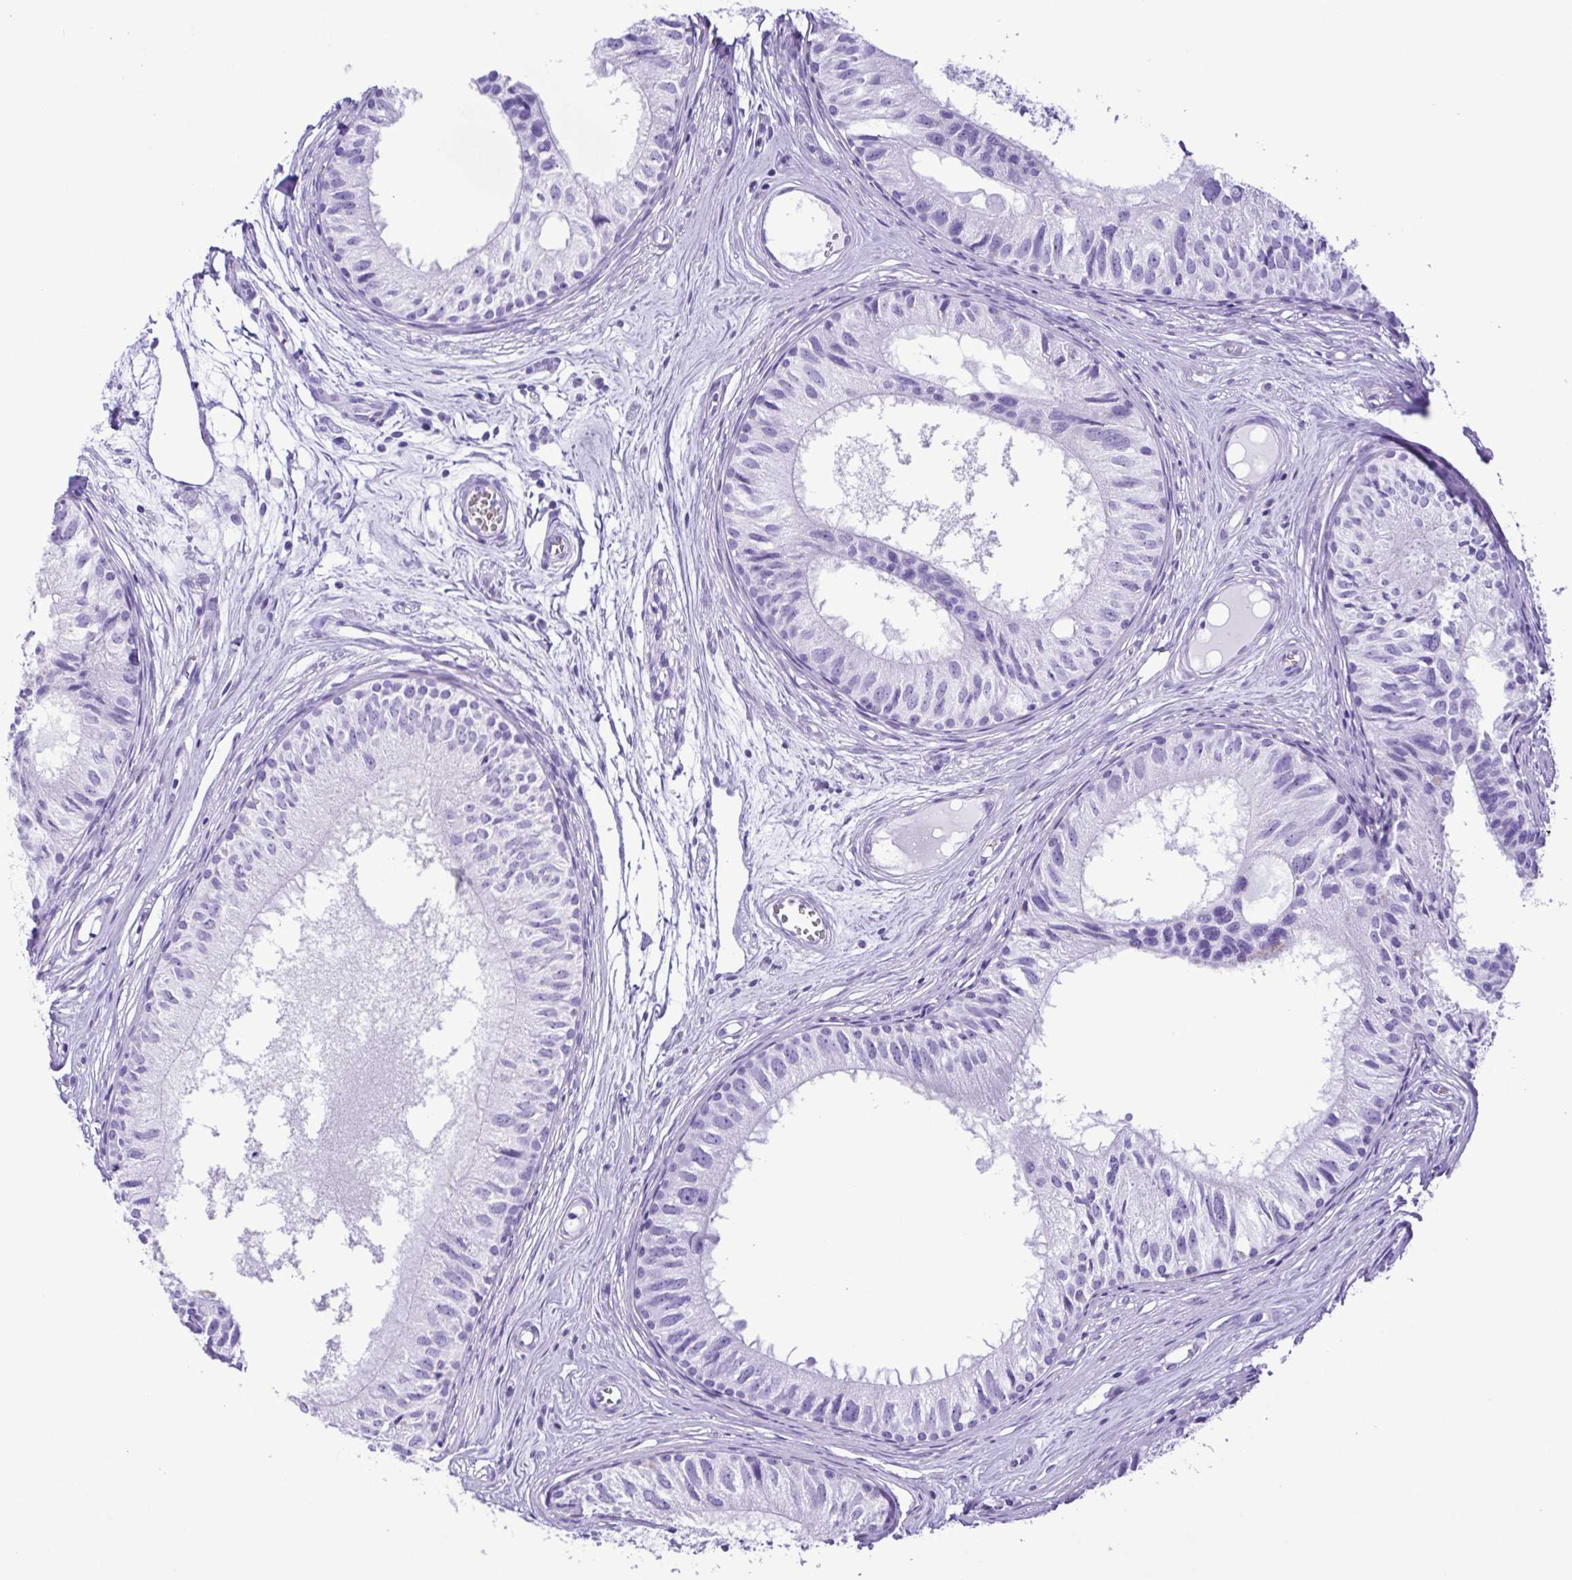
{"staining": {"intensity": "negative", "quantity": "none", "location": "none"}, "tissue": "epididymis", "cell_type": "Glandular cells", "image_type": "normal", "snomed": [{"axis": "morphology", "description": "Normal tissue, NOS"}, {"axis": "topography", "description": "Epididymis"}], "caption": "The micrograph demonstrates no significant expression in glandular cells of epididymis.", "gene": "SYT1", "patient": {"sex": "male", "age": 25}}